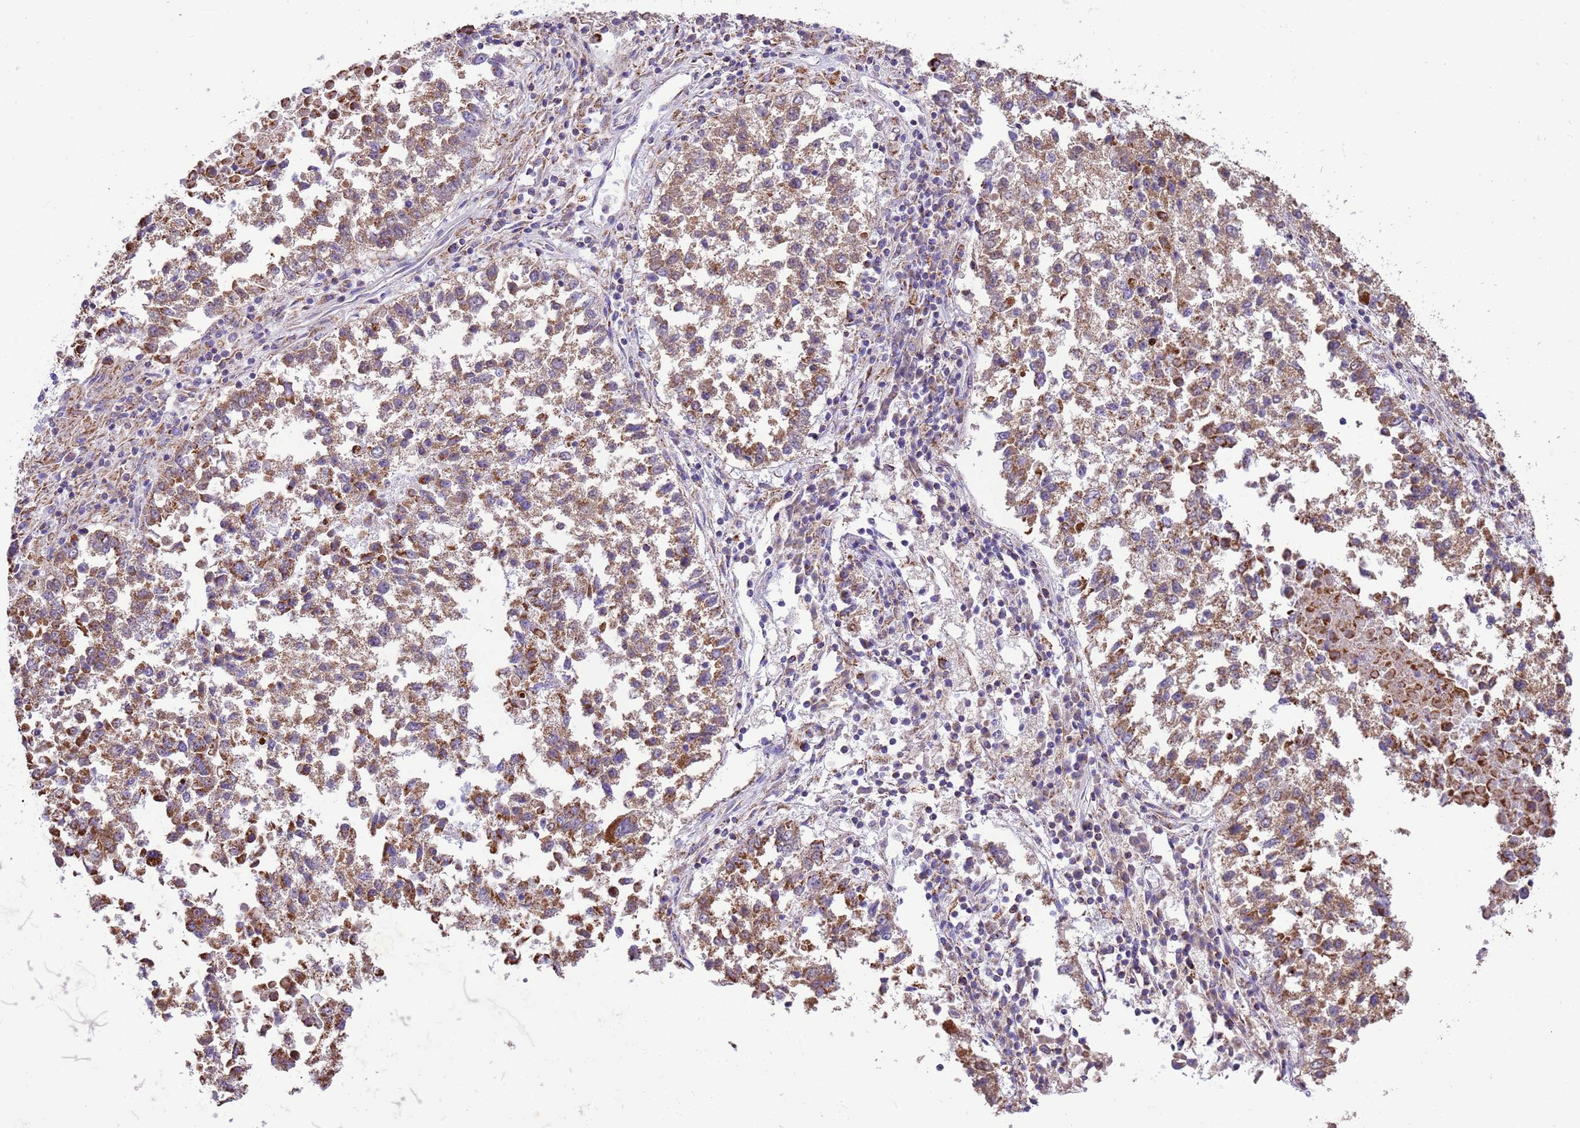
{"staining": {"intensity": "moderate", "quantity": ">75%", "location": "cytoplasmic/membranous"}, "tissue": "lung cancer", "cell_type": "Tumor cells", "image_type": "cancer", "snomed": [{"axis": "morphology", "description": "Squamous cell carcinoma, NOS"}, {"axis": "topography", "description": "Lung"}], "caption": "The image displays staining of lung cancer (squamous cell carcinoma), revealing moderate cytoplasmic/membranous protein positivity (brown color) within tumor cells. (DAB IHC, brown staining for protein, blue staining for nuclei).", "gene": "RNF165", "patient": {"sex": "male", "age": 73}}